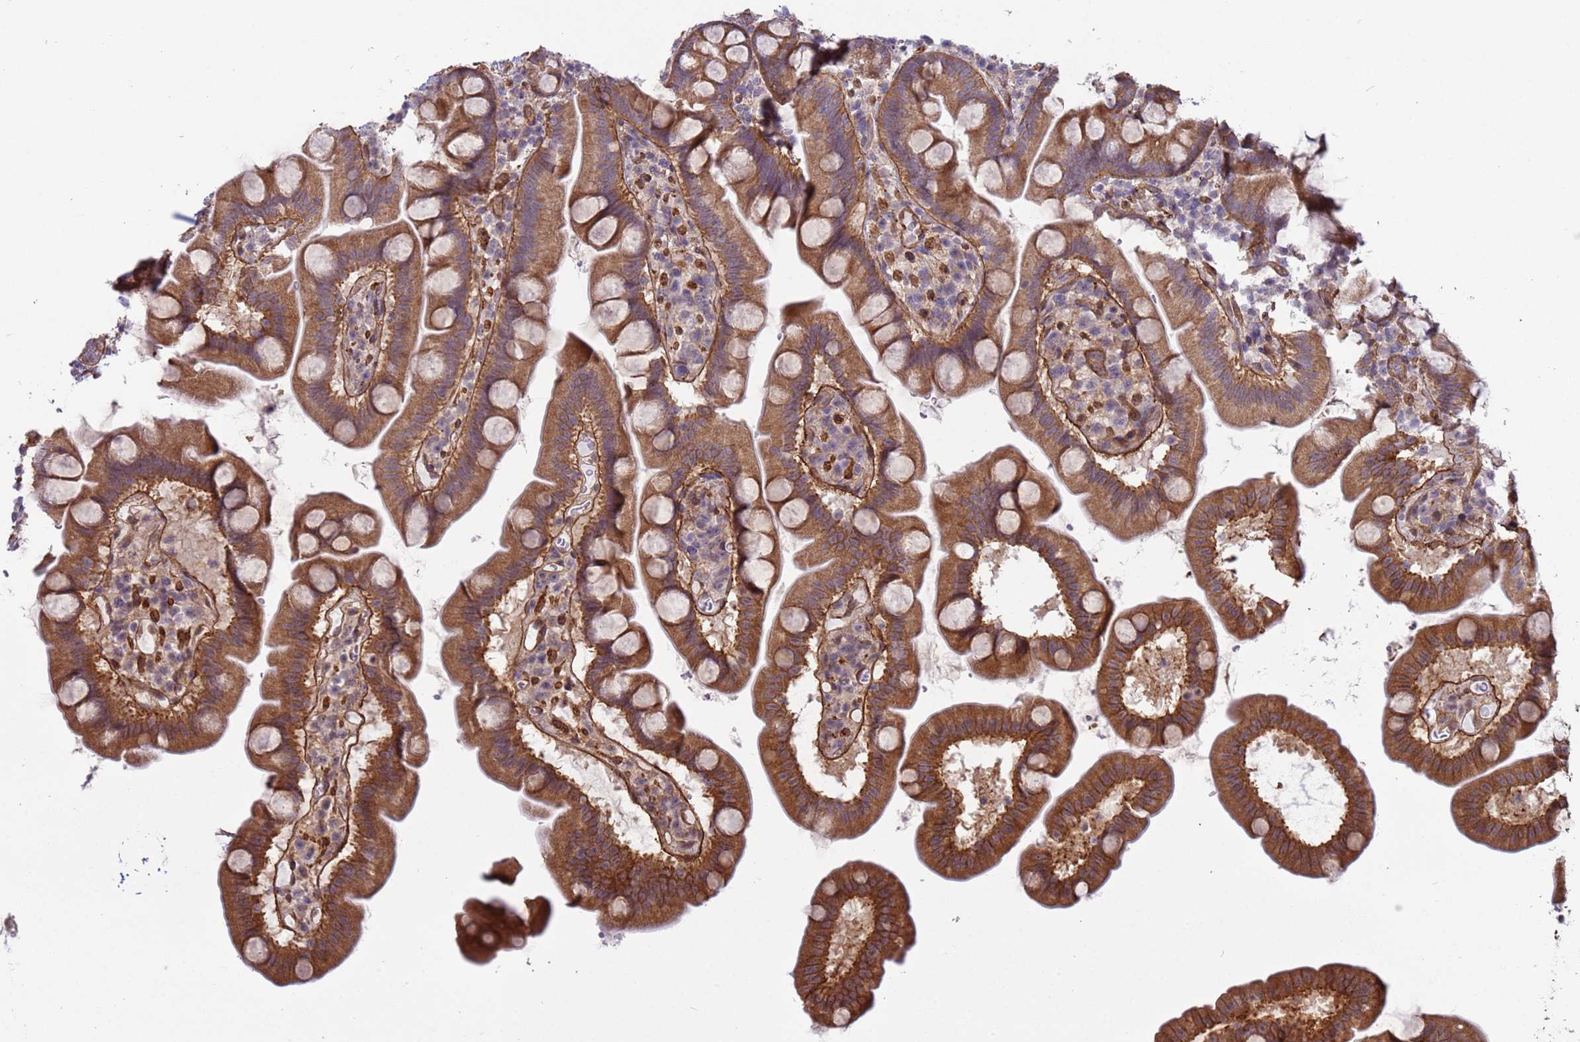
{"staining": {"intensity": "moderate", "quantity": ">75%", "location": "cytoplasmic/membranous"}, "tissue": "small intestine", "cell_type": "Glandular cells", "image_type": "normal", "snomed": [{"axis": "morphology", "description": "Normal tissue, NOS"}, {"axis": "topography", "description": "Small intestine"}], "caption": "This is an image of immunohistochemistry staining of benign small intestine, which shows moderate expression in the cytoplasmic/membranous of glandular cells.", "gene": "ITGB4", "patient": {"sex": "female", "age": 68}}